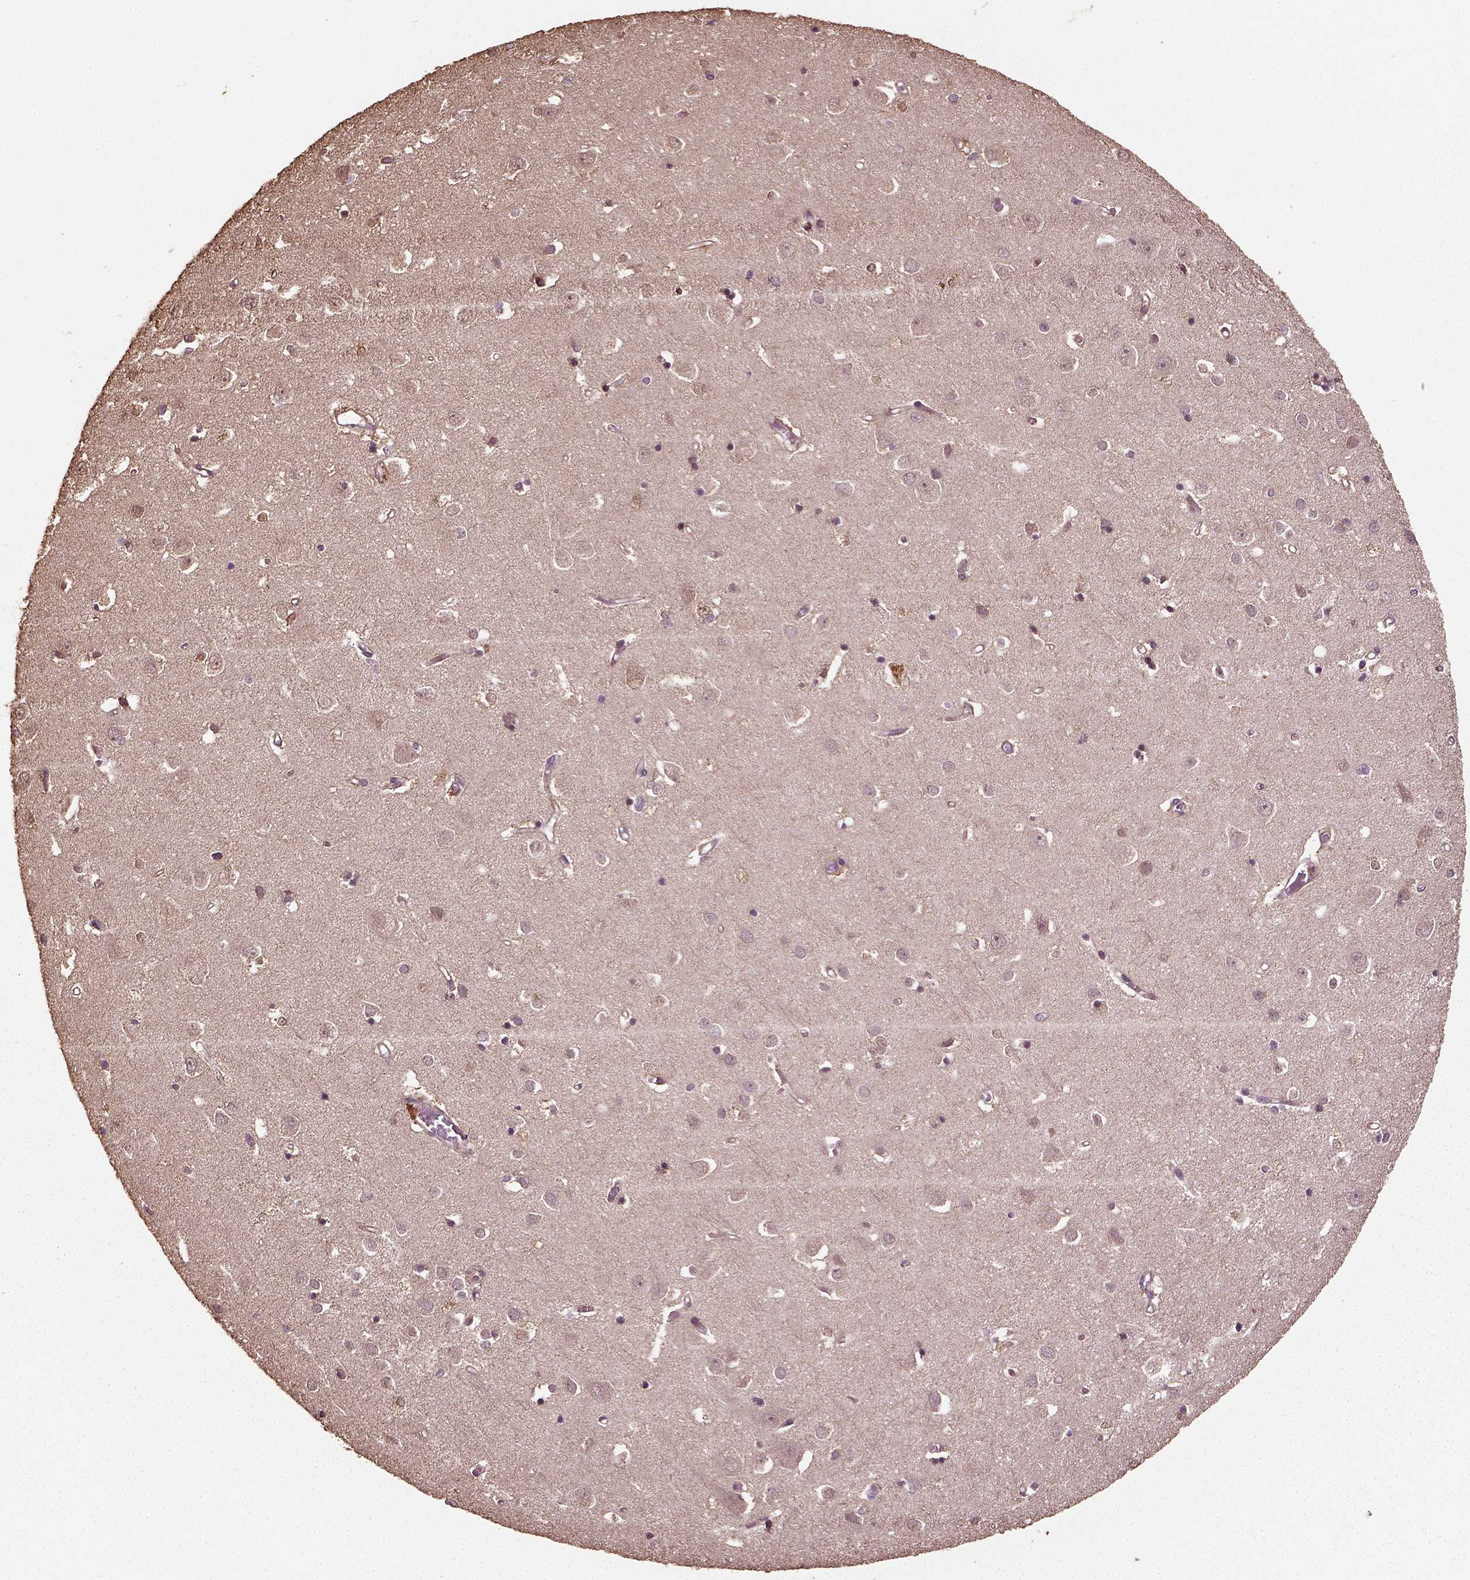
{"staining": {"intensity": "weak", "quantity": "<25%", "location": "cytoplasmic/membranous"}, "tissue": "cerebral cortex", "cell_type": "Endothelial cells", "image_type": "normal", "snomed": [{"axis": "morphology", "description": "Normal tissue, NOS"}, {"axis": "topography", "description": "Cerebral cortex"}], "caption": "IHC micrograph of normal cerebral cortex: cerebral cortex stained with DAB demonstrates no significant protein expression in endothelial cells. (Stains: DAB IHC with hematoxylin counter stain, Microscopy: brightfield microscopy at high magnification).", "gene": "ERV3", "patient": {"sex": "male", "age": 70}}